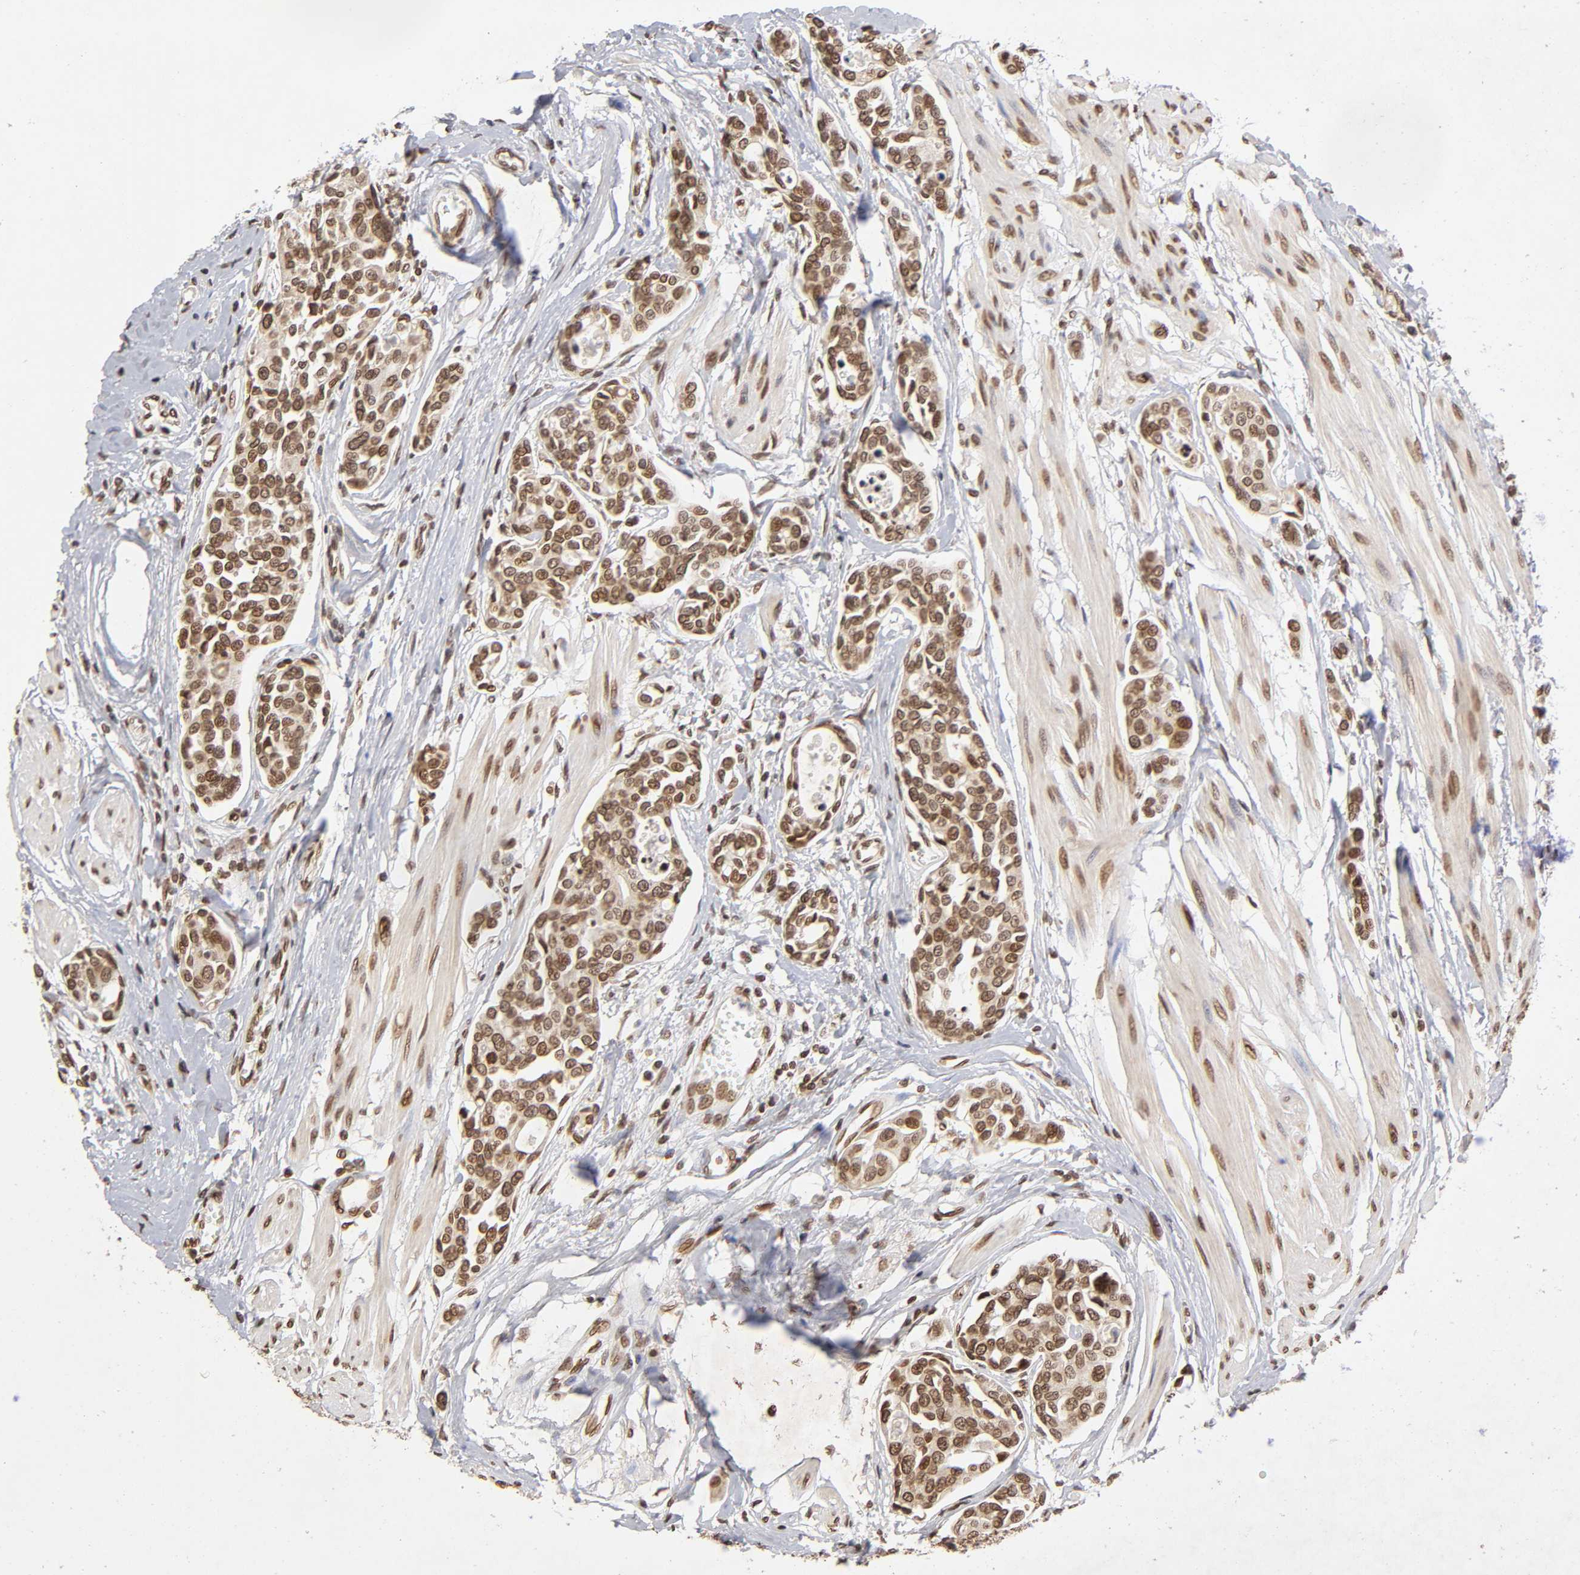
{"staining": {"intensity": "moderate", "quantity": ">75%", "location": "cytoplasmic/membranous,nuclear"}, "tissue": "urothelial cancer", "cell_type": "Tumor cells", "image_type": "cancer", "snomed": [{"axis": "morphology", "description": "Urothelial carcinoma, High grade"}, {"axis": "topography", "description": "Urinary bladder"}], "caption": "There is medium levels of moderate cytoplasmic/membranous and nuclear staining in tumor cells of urothelial carcinoma (high-grade), as demonstrated by immunohistochemical staining (brown color).", "gene": "MLLT6", "patient": {"sex": "male", "age": 78}}